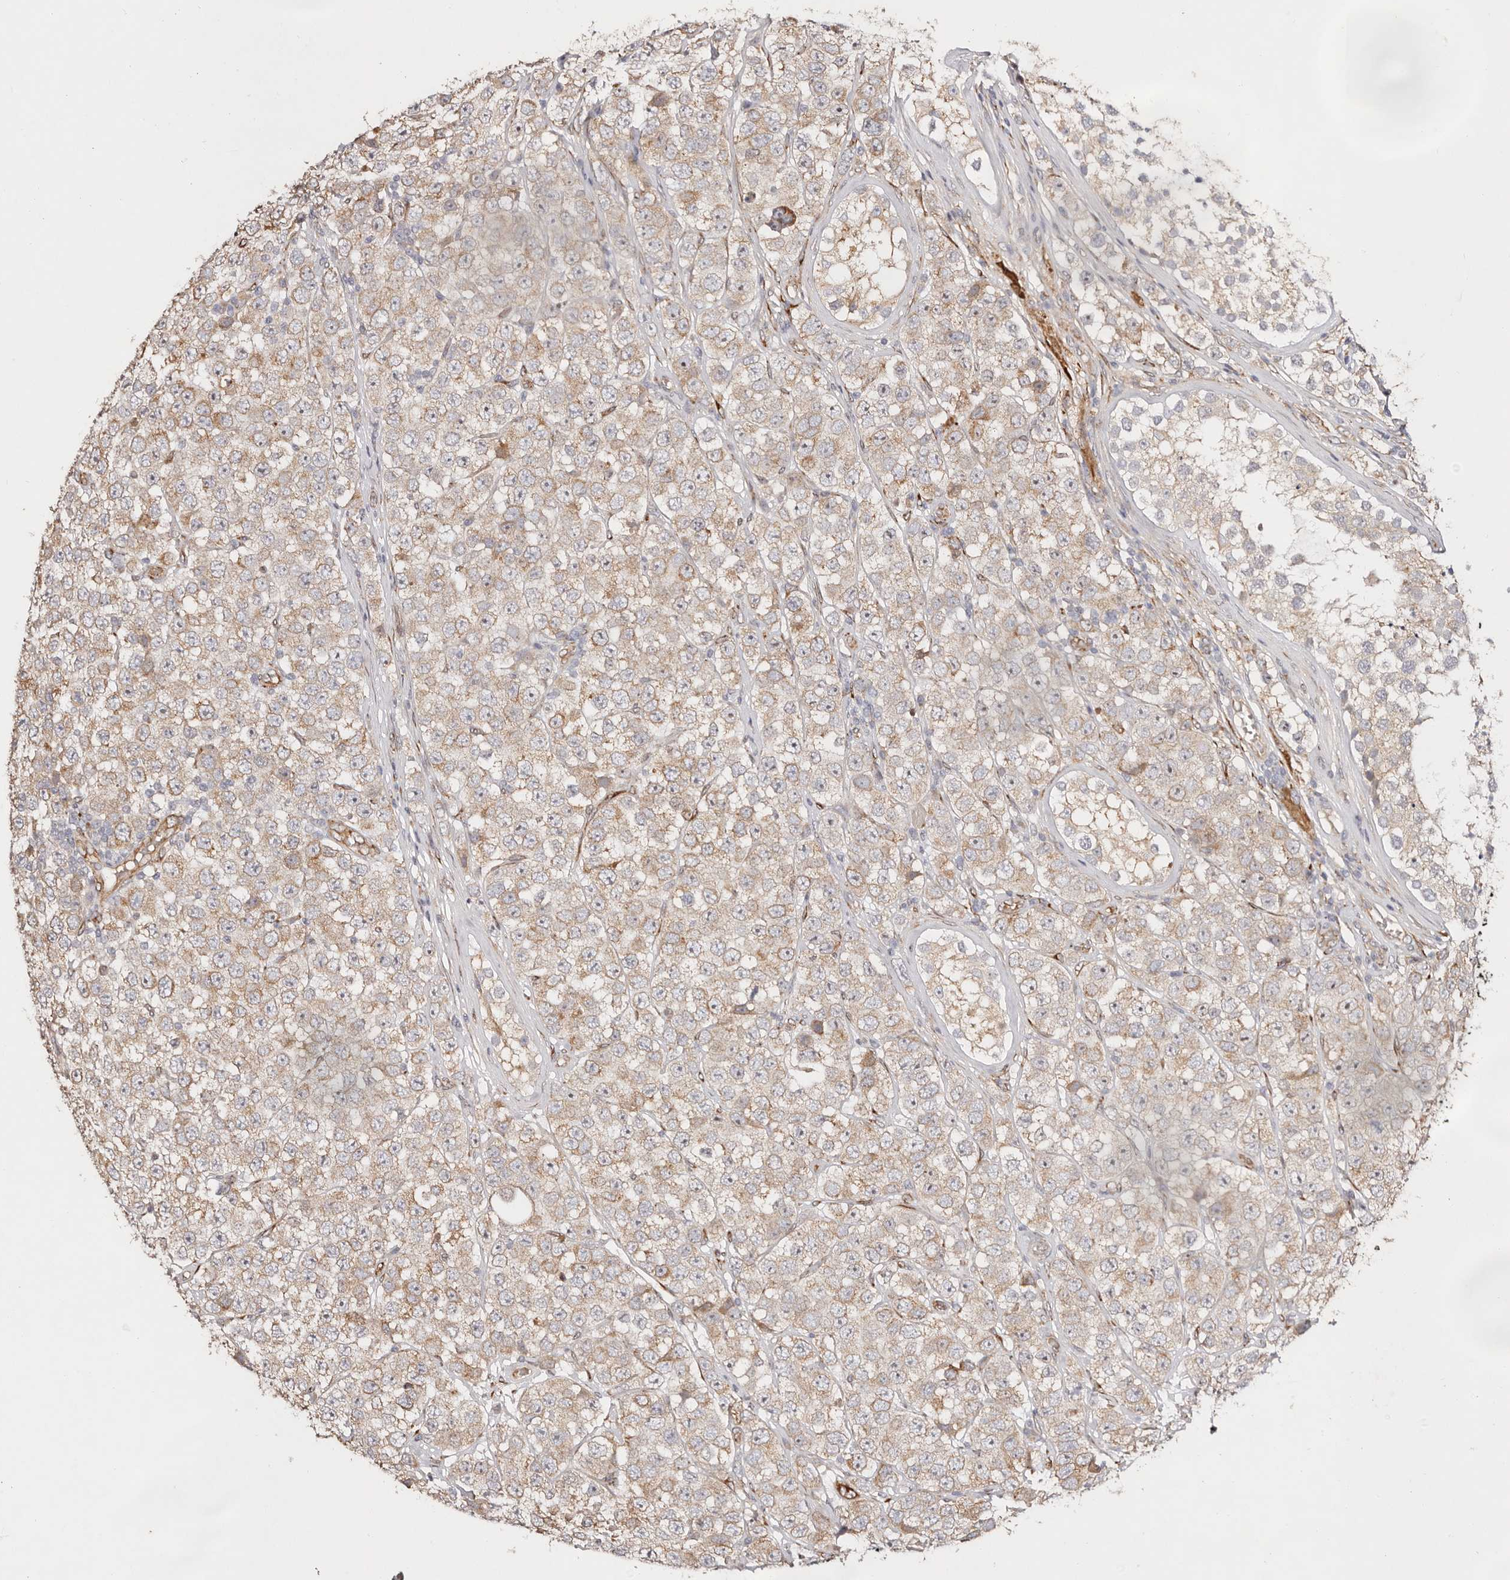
{"staining": {"intensity": "weak", "quantity": ">75%", "location": "cytoplasmic/membranous"}, "tissue": "testis cancer", "cell_type": "Tumor cells", "image_type": "cancer", "snomed": [{"axis": "morphology", "description": "Seminoma, NOS"}, {"axis": "topography", "description": "Testis"}], "caption": "Weak cytoplasmic/membranous protein expression is present in about >75% of tumor cells in testis seminoma. The staining was performed using DAB (3,3'-diaminobenzidine), with brown indicating positive protein expression. Nuclei are stained blue with hematoxylin.", "gene": "SERPINH1", "patient": {"sex": "male", "age": 28}}